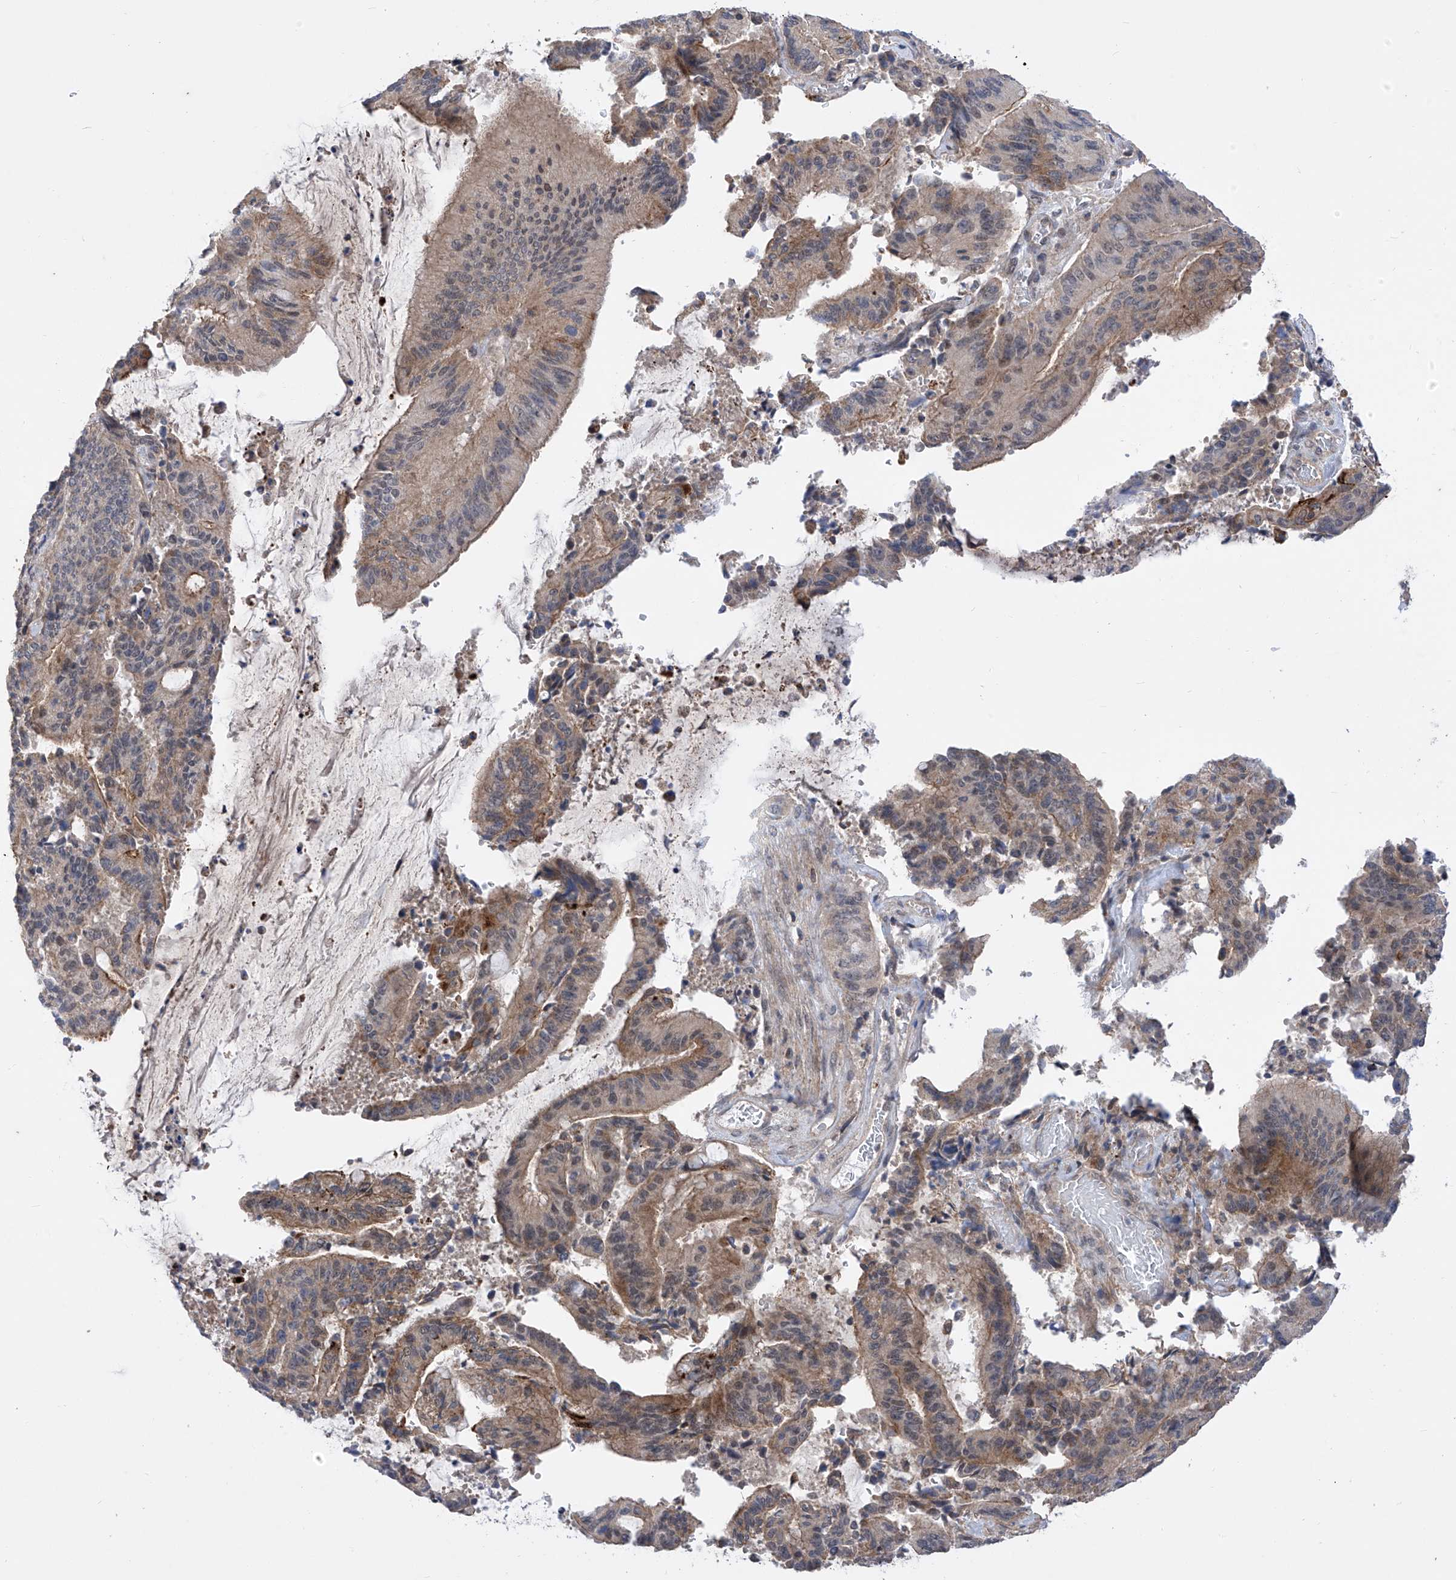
{"staining": {"intensity": "moderate", "quantity": "<25%", "location": "cytoplasmic/membranous"}, "tissue": "liver cancer", "cell_type": "Tumor cells", "image_type": "cancer", "snomed": [{"axis": "morphology", "description": "Normal tissue, NOS"}, {"axis": "morphology", "description": "Cholangiocarcinoma"}, {"axis": "topography", "description": "Liver"}, {"axis": "topography", "description": "Peripheral nerve tissue"}], "caption": "Human liver cancer stained with a protein marker reveals moderate staining in tumor cells.", "gene": "KIFC2", "patient": {"sex": "female", "age": 73}}